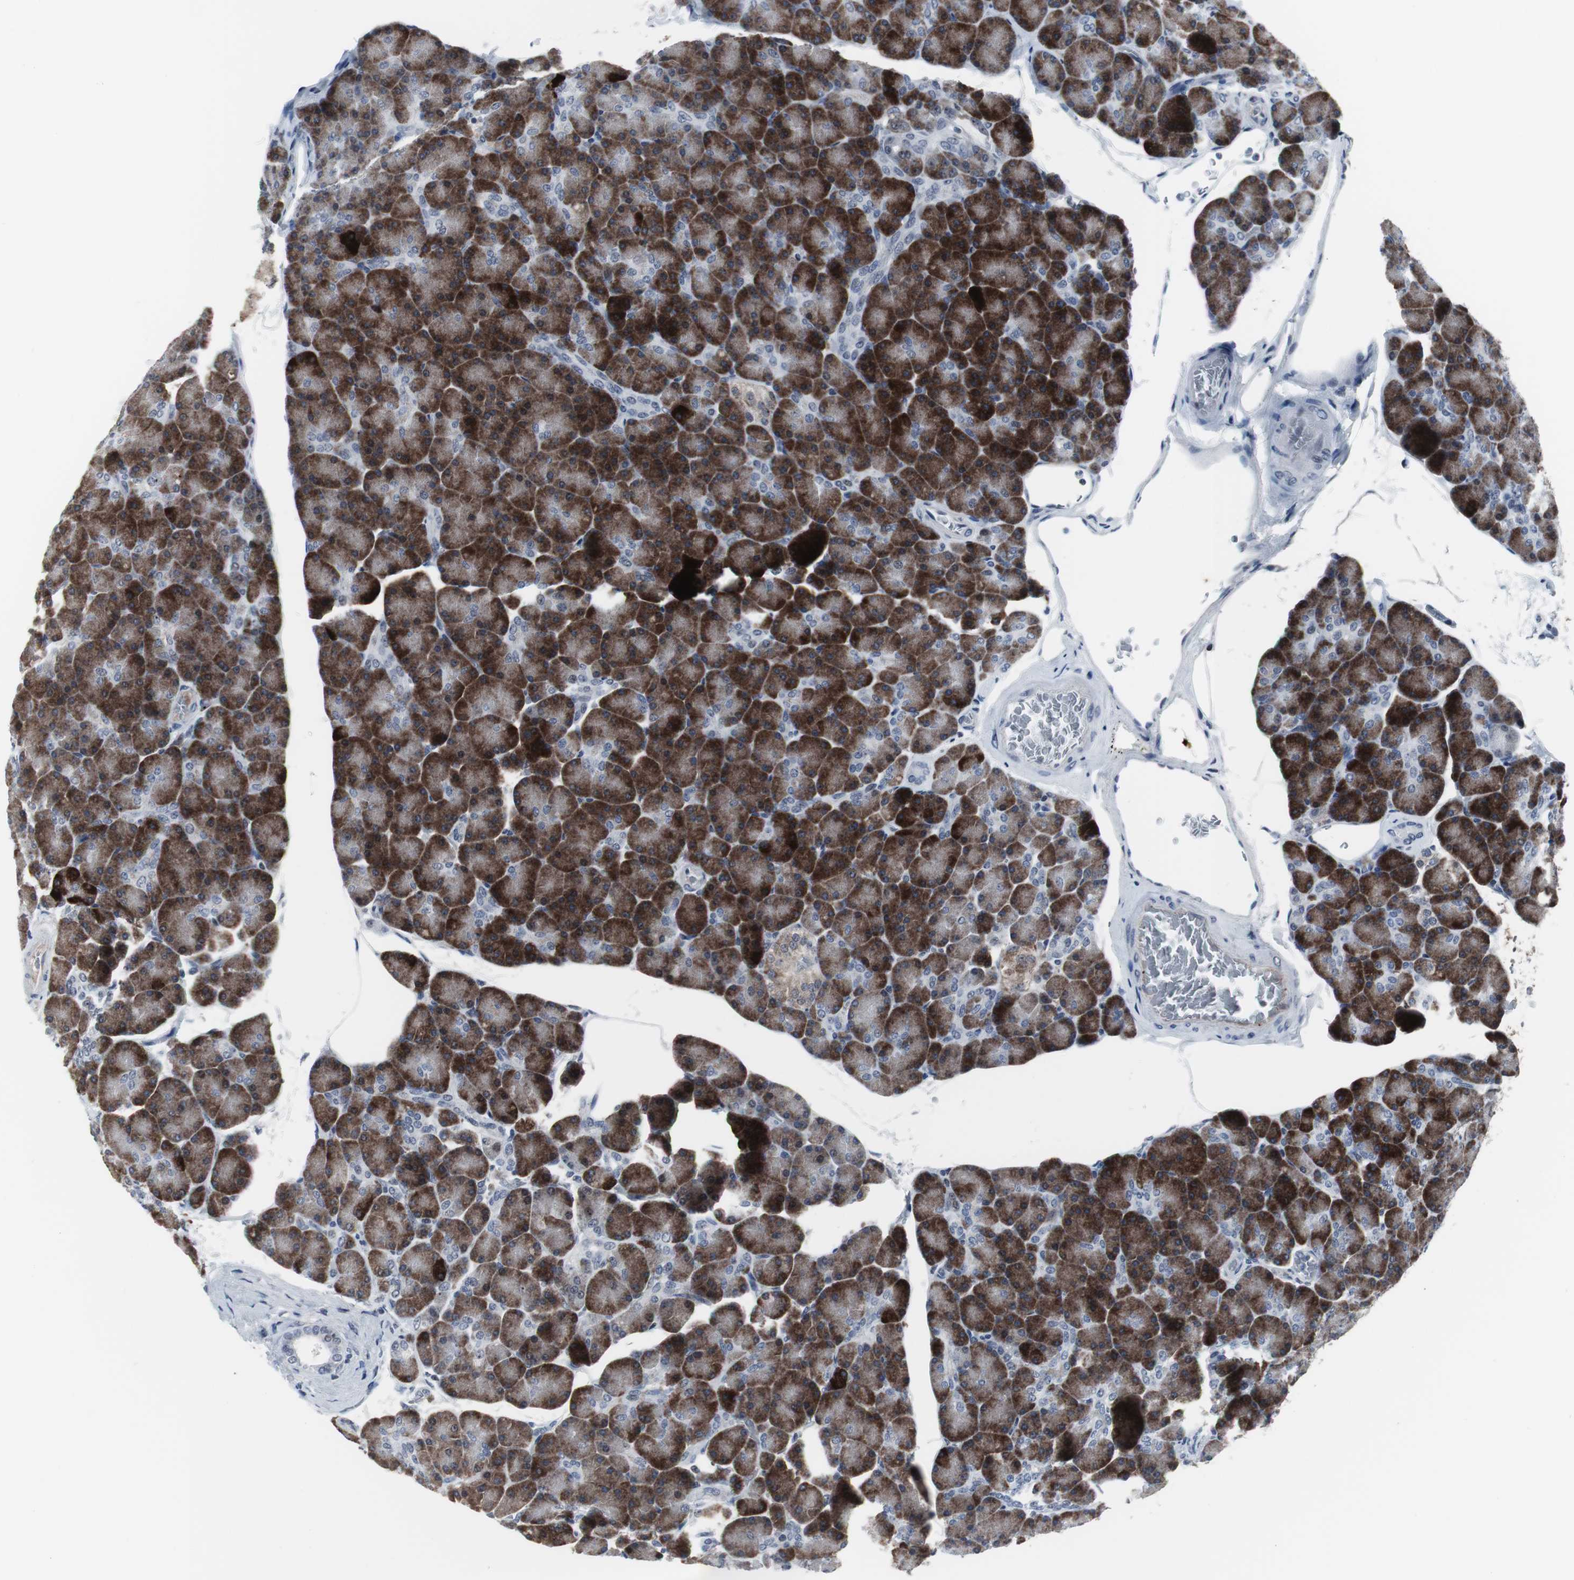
{"staining": {"intensity": "strong", "quantity": ">75%", "location": "cytoplasmic/membranous"}, "tissue": "pancreas", "cell_type": "Exocrine glandular cells", "image_type": "normal", "snomed": [{"axis": "morphology", "description": "Normal tissue, NOS"}, {"axis": "topography", "description": "Pancreas"}], "caption": "IHC histopathology image of normal pancreas stained for a protein (brown), which shows high levels of strong cytoplasmic/membranous positivity in approximately >75% of exocrine glandular cells.", "gene": "DOK1", "patient": {"sex": "female", "age": 43}}